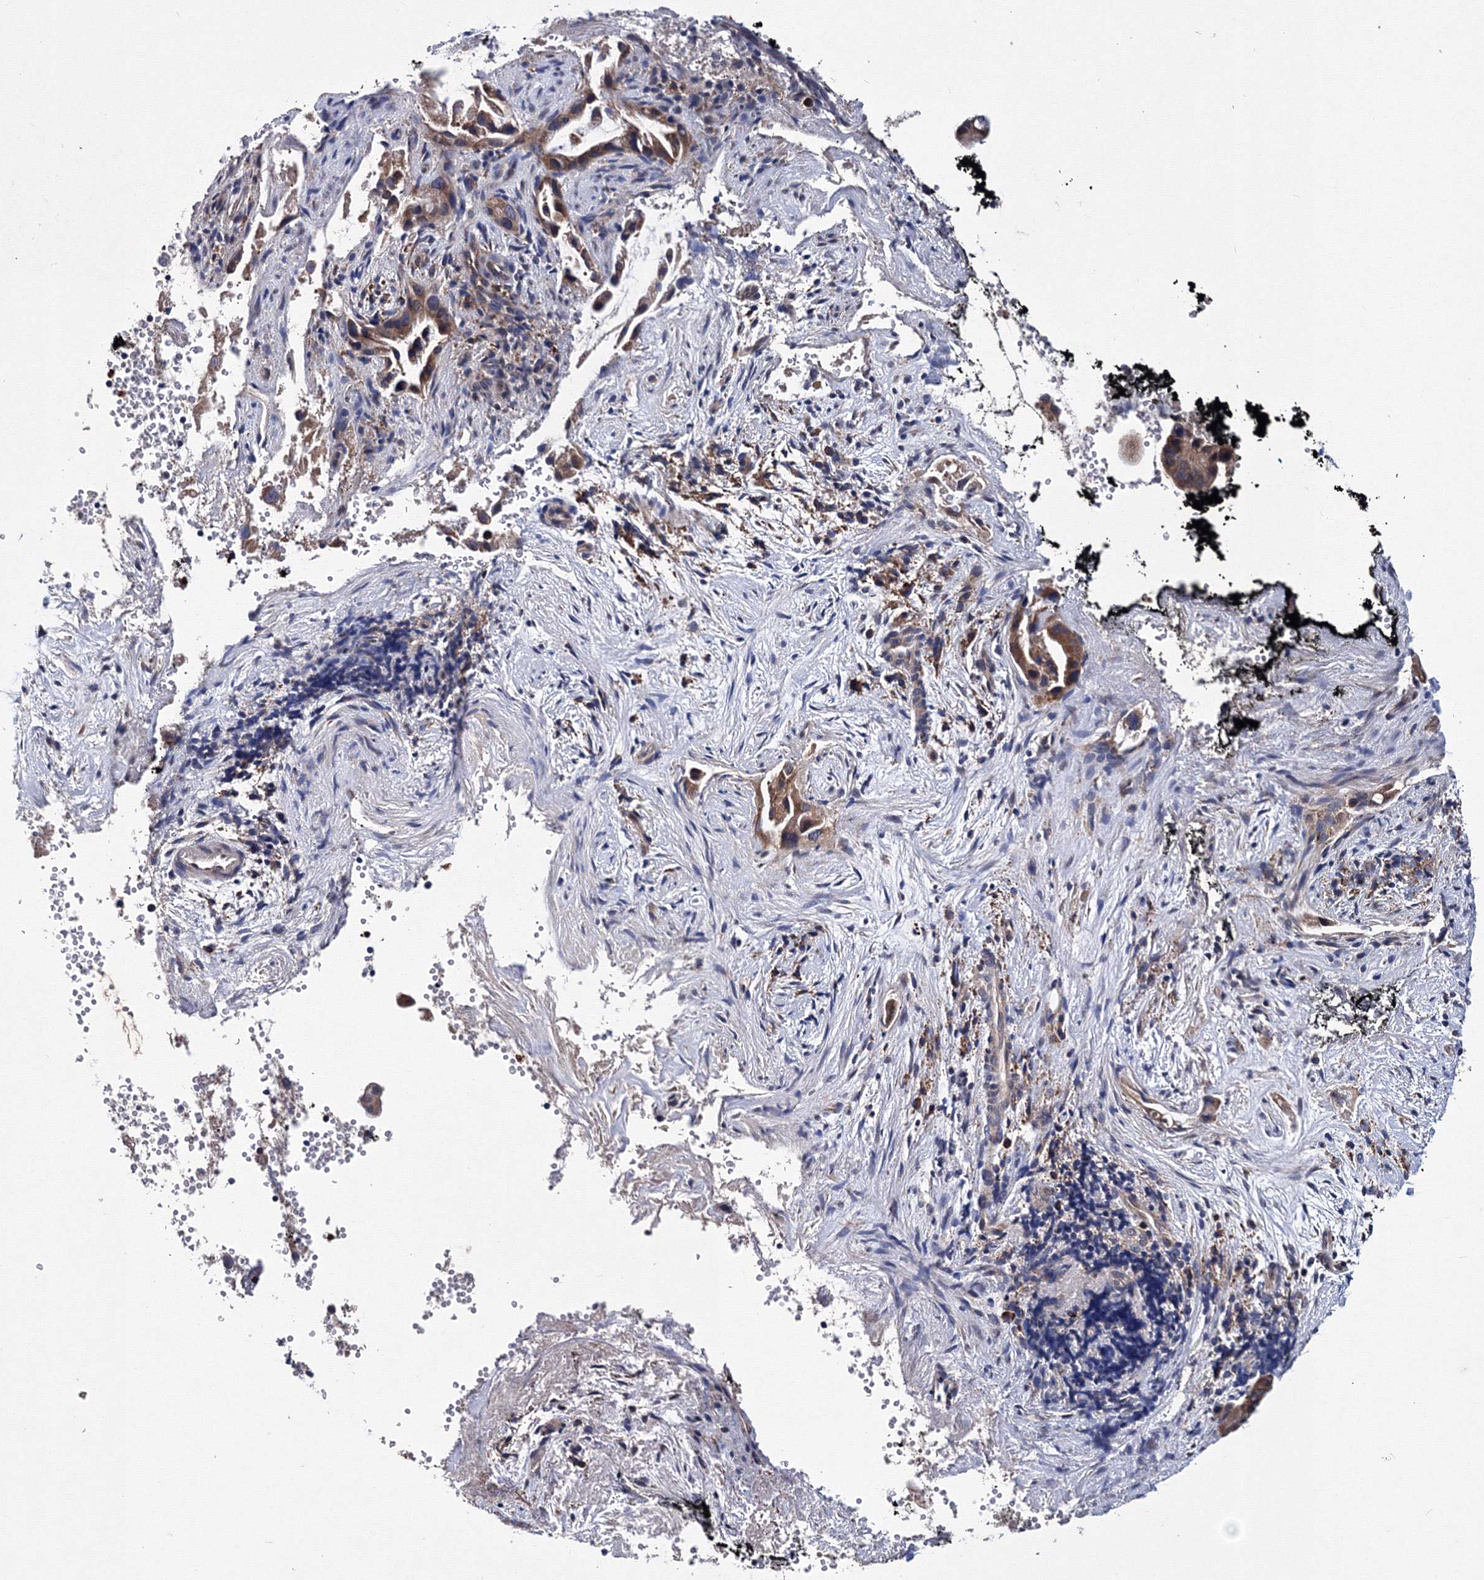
{"staining": {"intensity": "moderate", "quantity": "<25%", "location": "cytoplasmic/membranous"}, "tissue": "pancreatic cancer", "cell_type": "Tumor cells", "image_type": "cancer", "snomed": [{"axis": "morphology", "description": "Inflammation, NOS"}, {"axis": "morphology", "description": "Adenocarcinoma, NOS"}, {"axis": "topography", "description": "Pancreas"}], "caption": "Protein expression by immunohistochemistry exhibits moderate cytoplasmic/membranous staining in about <25% of tumor cells in adenocarcinoma (pancreatic). (DAB IHC with brightfield microscopy, high magnification).", "gene": "PHYKPL", "patient": {"sex": "female", "age": 56}}